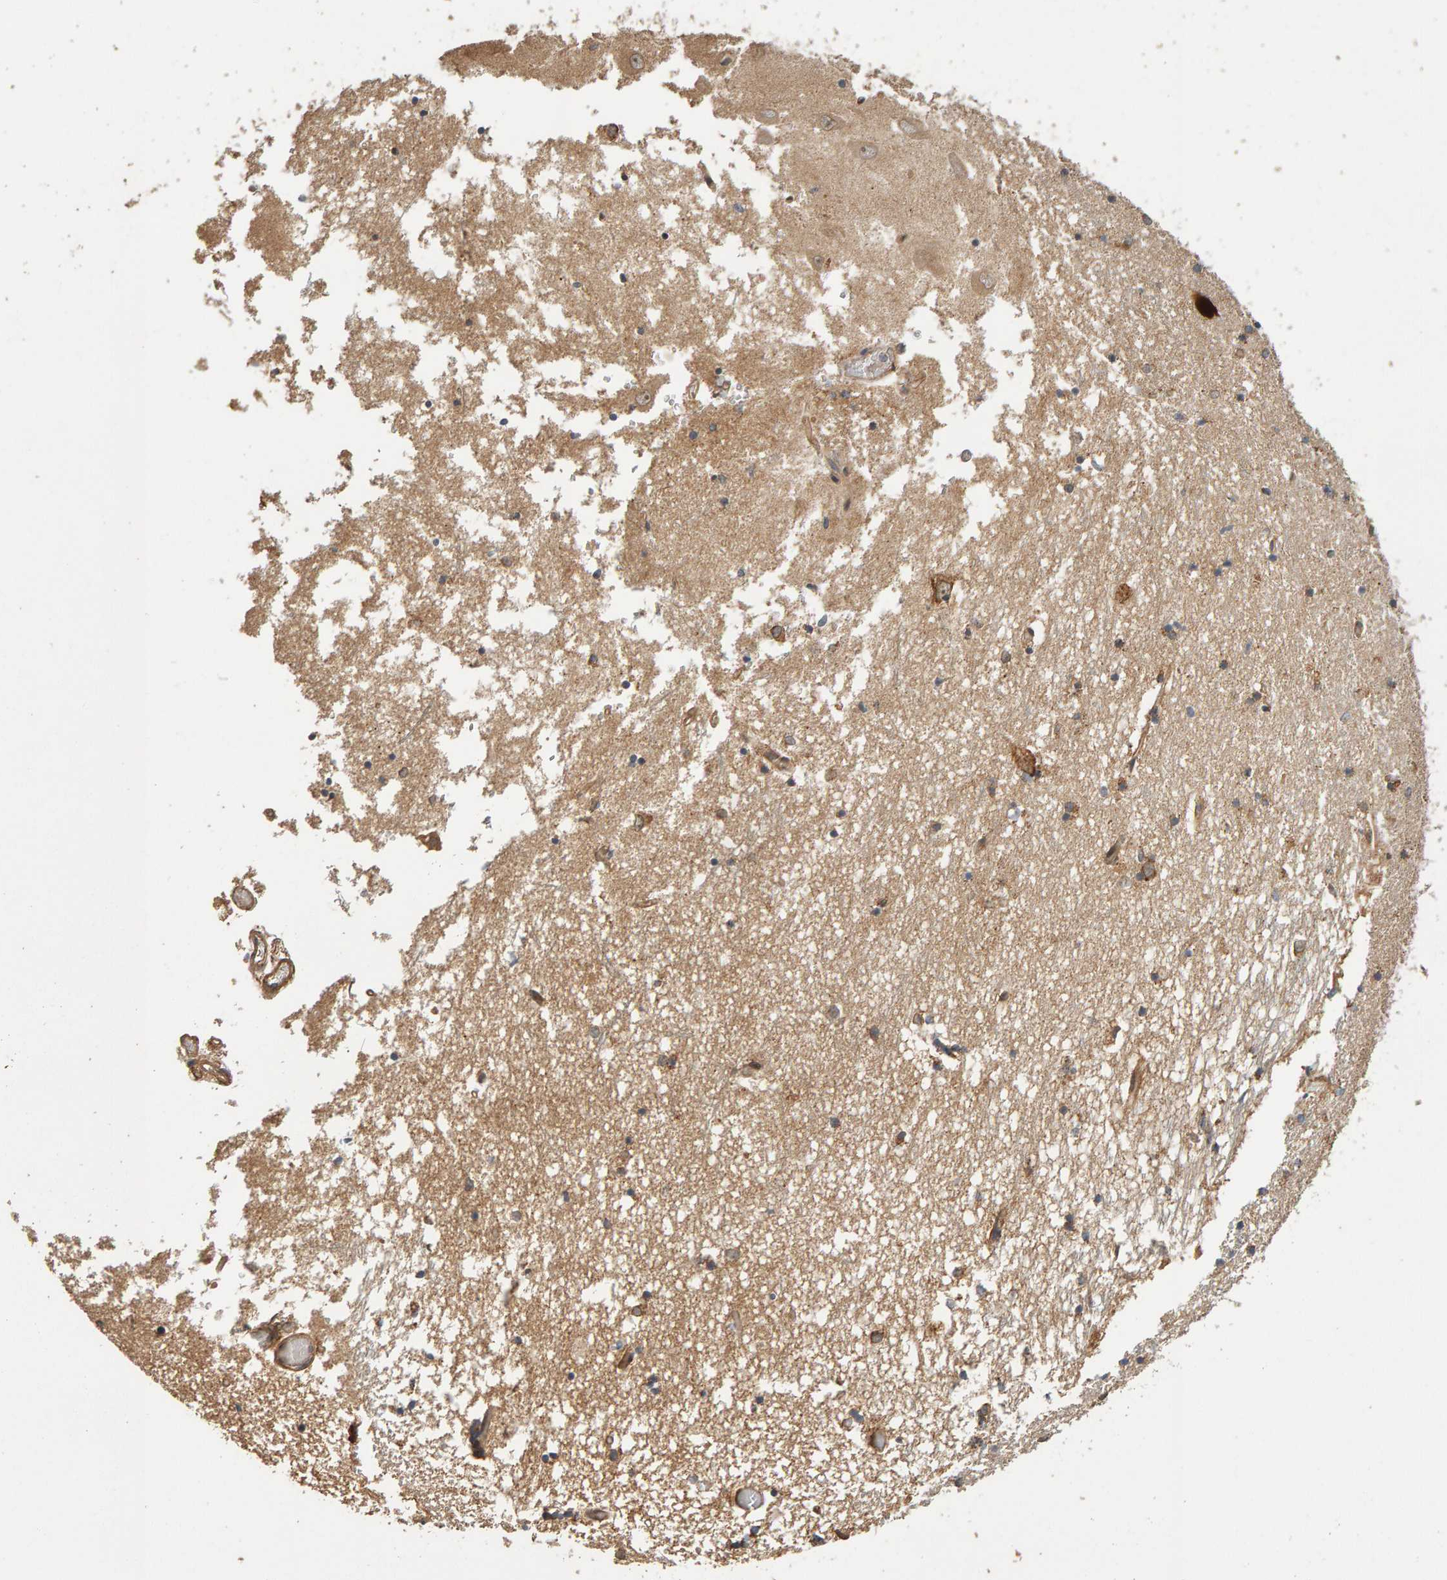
{"staining": {"intensity": "moderate", "quantity": ">75%", "location": "cytoplasmic/membranous,nuclear"}, "tissue": "hippocampus", "cell_type": "Glial cells", "image_type": "normal", "snomed": [{"axis": "morphology", "description": "Normal tissue, NOS"}, {"axis": "topography", "description": "Hippocampus"}], "caption": "High-magnification brightfield microscopy of unremarkable hippocampus stained with DAB (3,3'-diaminobenzidine) (brown) and counterstained with hematoxylin (blue). glial cells exhibit moderate cytoplasmic/membranous,nuclear staining is appreciated in about>75% of cells. The protein is shown in brown color, while the nuclei are stained blue.", "gene": "ZFAND1", "patient": {"sex": "male", "age": 70}}